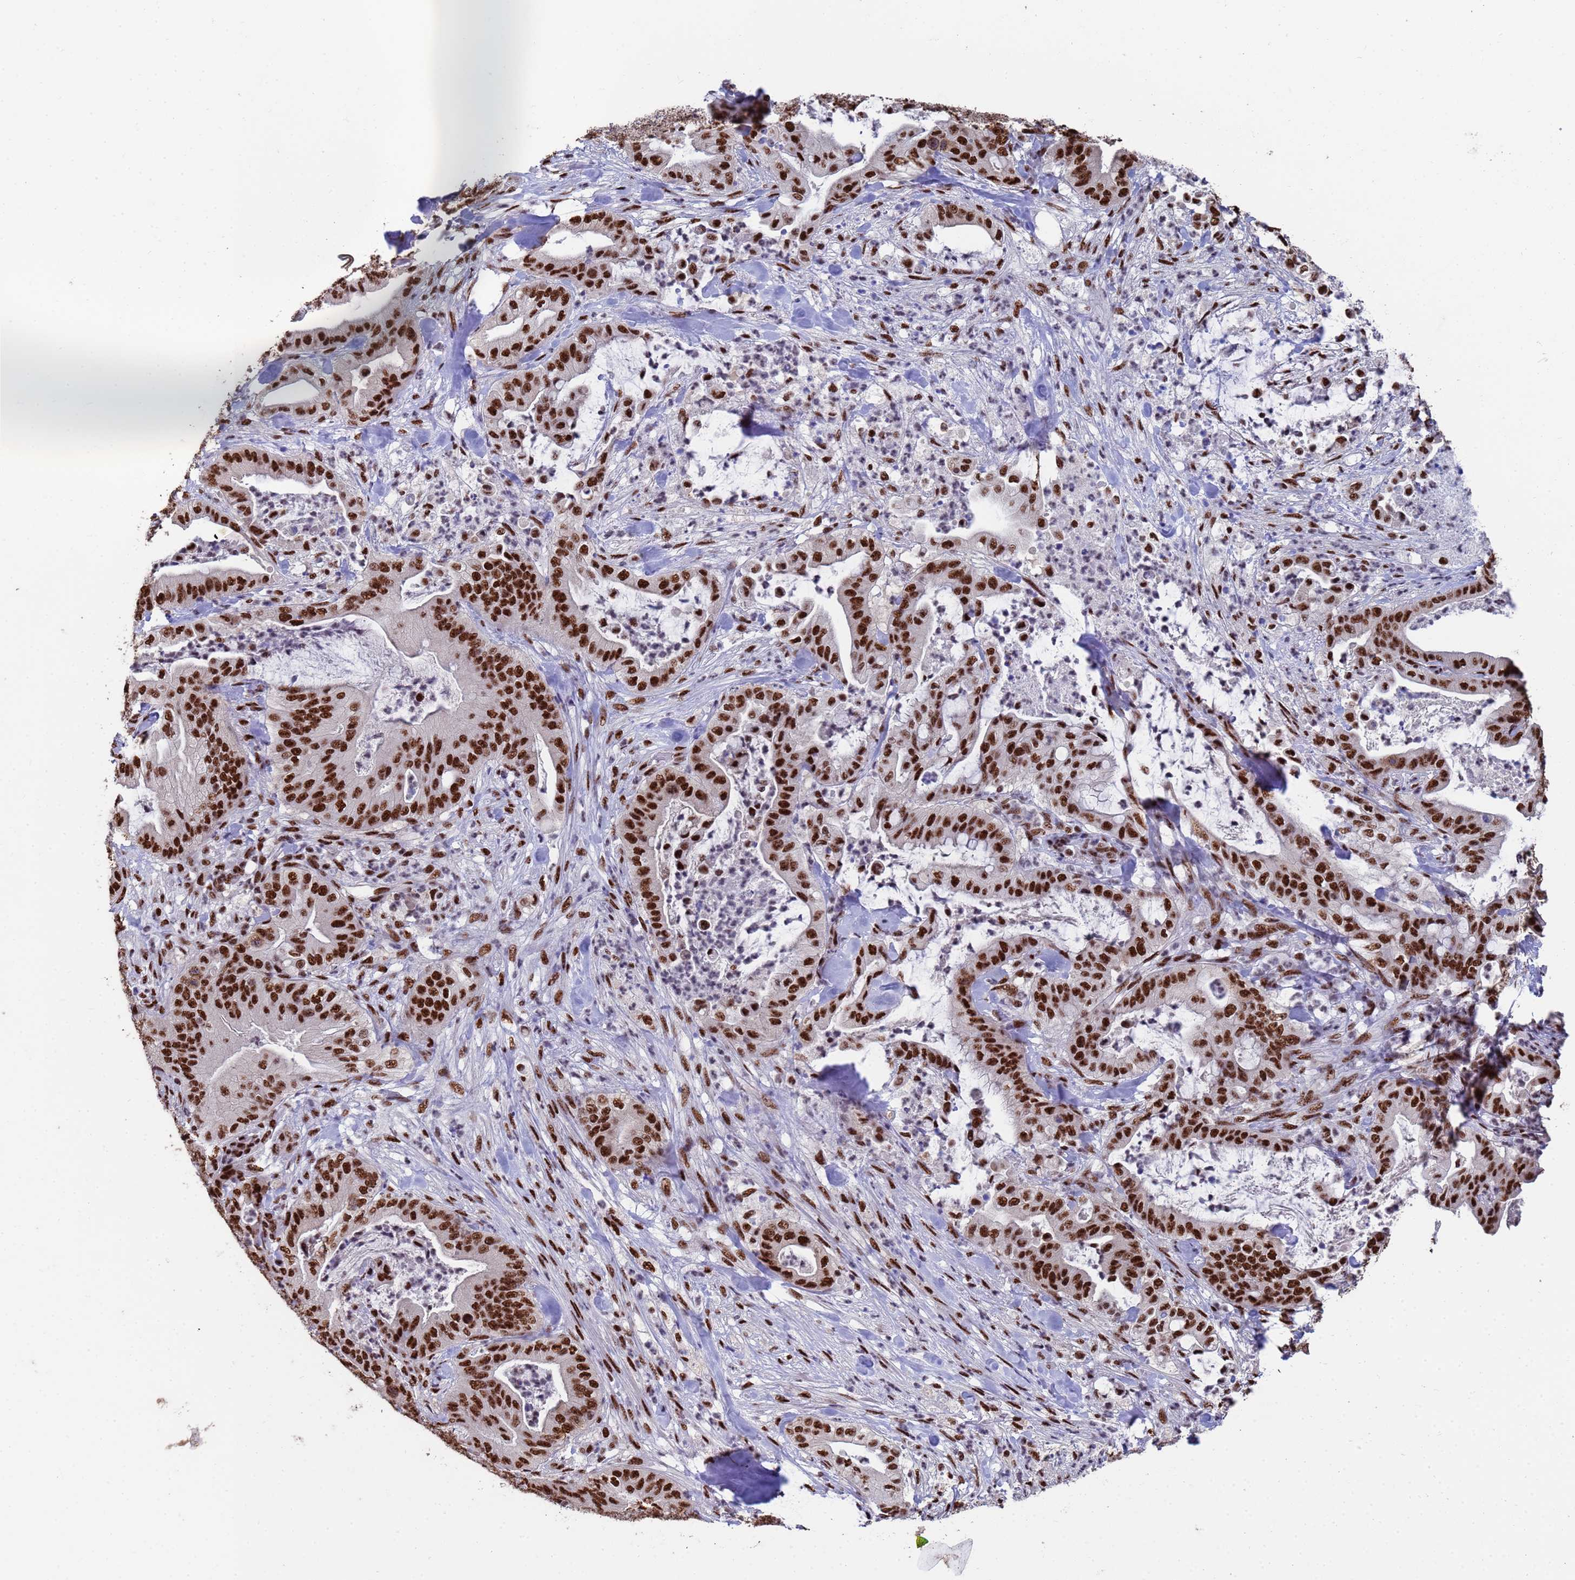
{"staining": {"intensity": "strong", "quantity": ">75%", "location": "nuclear"}, "tissue": "pancreatic cancer", "cell_type": "Tumor cells", "image_type": "cancer", "snomed": [{"axis": "morphology", "description": "Adenocarcinoma, NOS"}, {"axis": "topography", "description": "Pancreas"}], "caption": "Immunohistochemistry (IHC) of human pancreatic adenocarcinoma demonstrates high levels of strong nuclear expression in approximately >75% of tumor cells. The staining was performed using DAB (3,3'-diaminobenzidine), with brown indicating positive protein expression. Nuclei are stained blue with hematoxylin.", "gene": "SF3B2", "patient": {"sex": "male", "age": 71}}